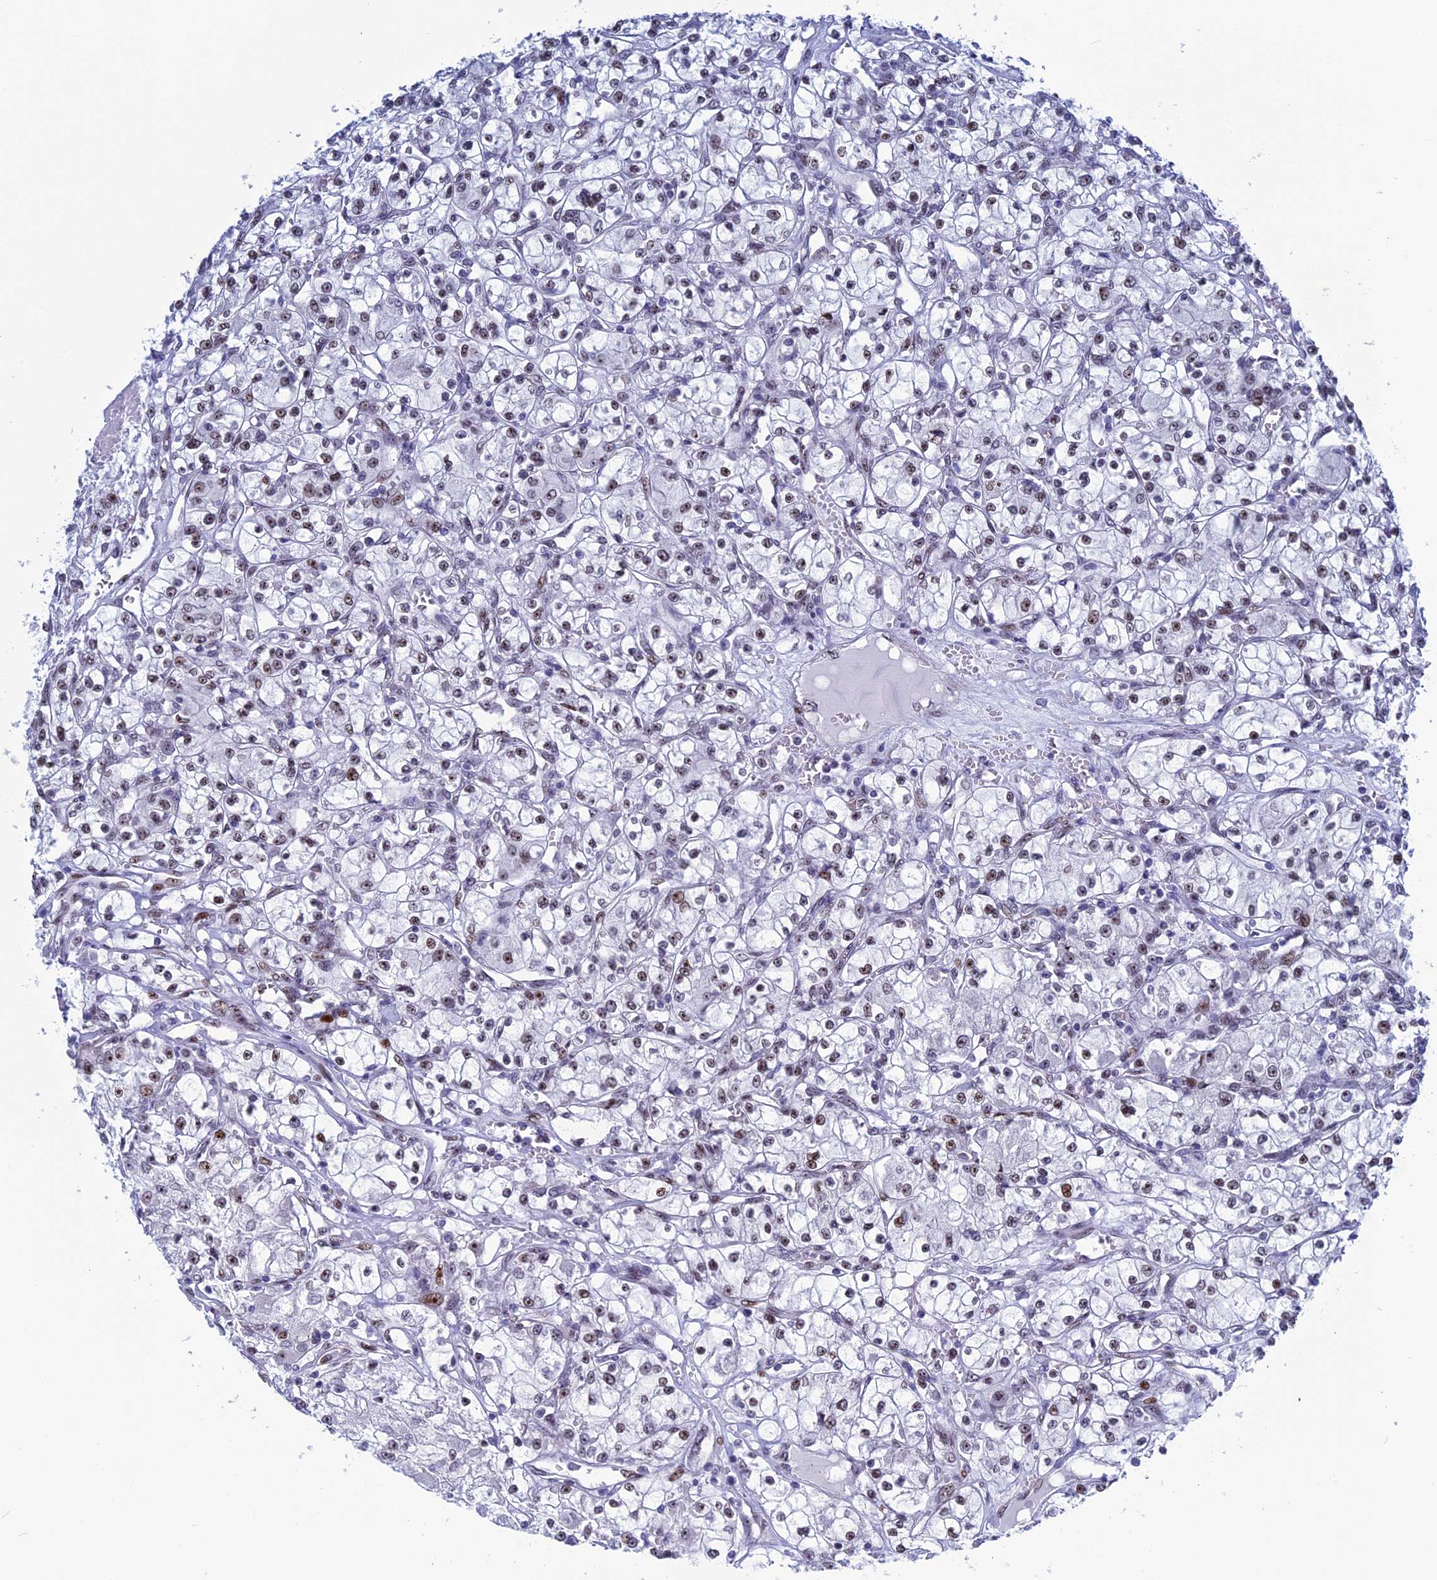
{"staining": {"intensity": "moderate", "quantity": "25%-75%", "location": "nuclear"}, "tissue": "renal cancer", "cell_type": "Tumor cells", "image_type": "cancer", "snomed": [{"axis": "morphology", "description": "Adenocarcinoma, NOS"}, {"axis": "topography", "description": "Kidney"}], "caption": "Protein expression analysis of human renal cancer reveals moderate nuclear expression in approximately 25%-75% of tumor cells.", "gene": "CCDC86", "patient": {"sex": "female", "age": 59}}